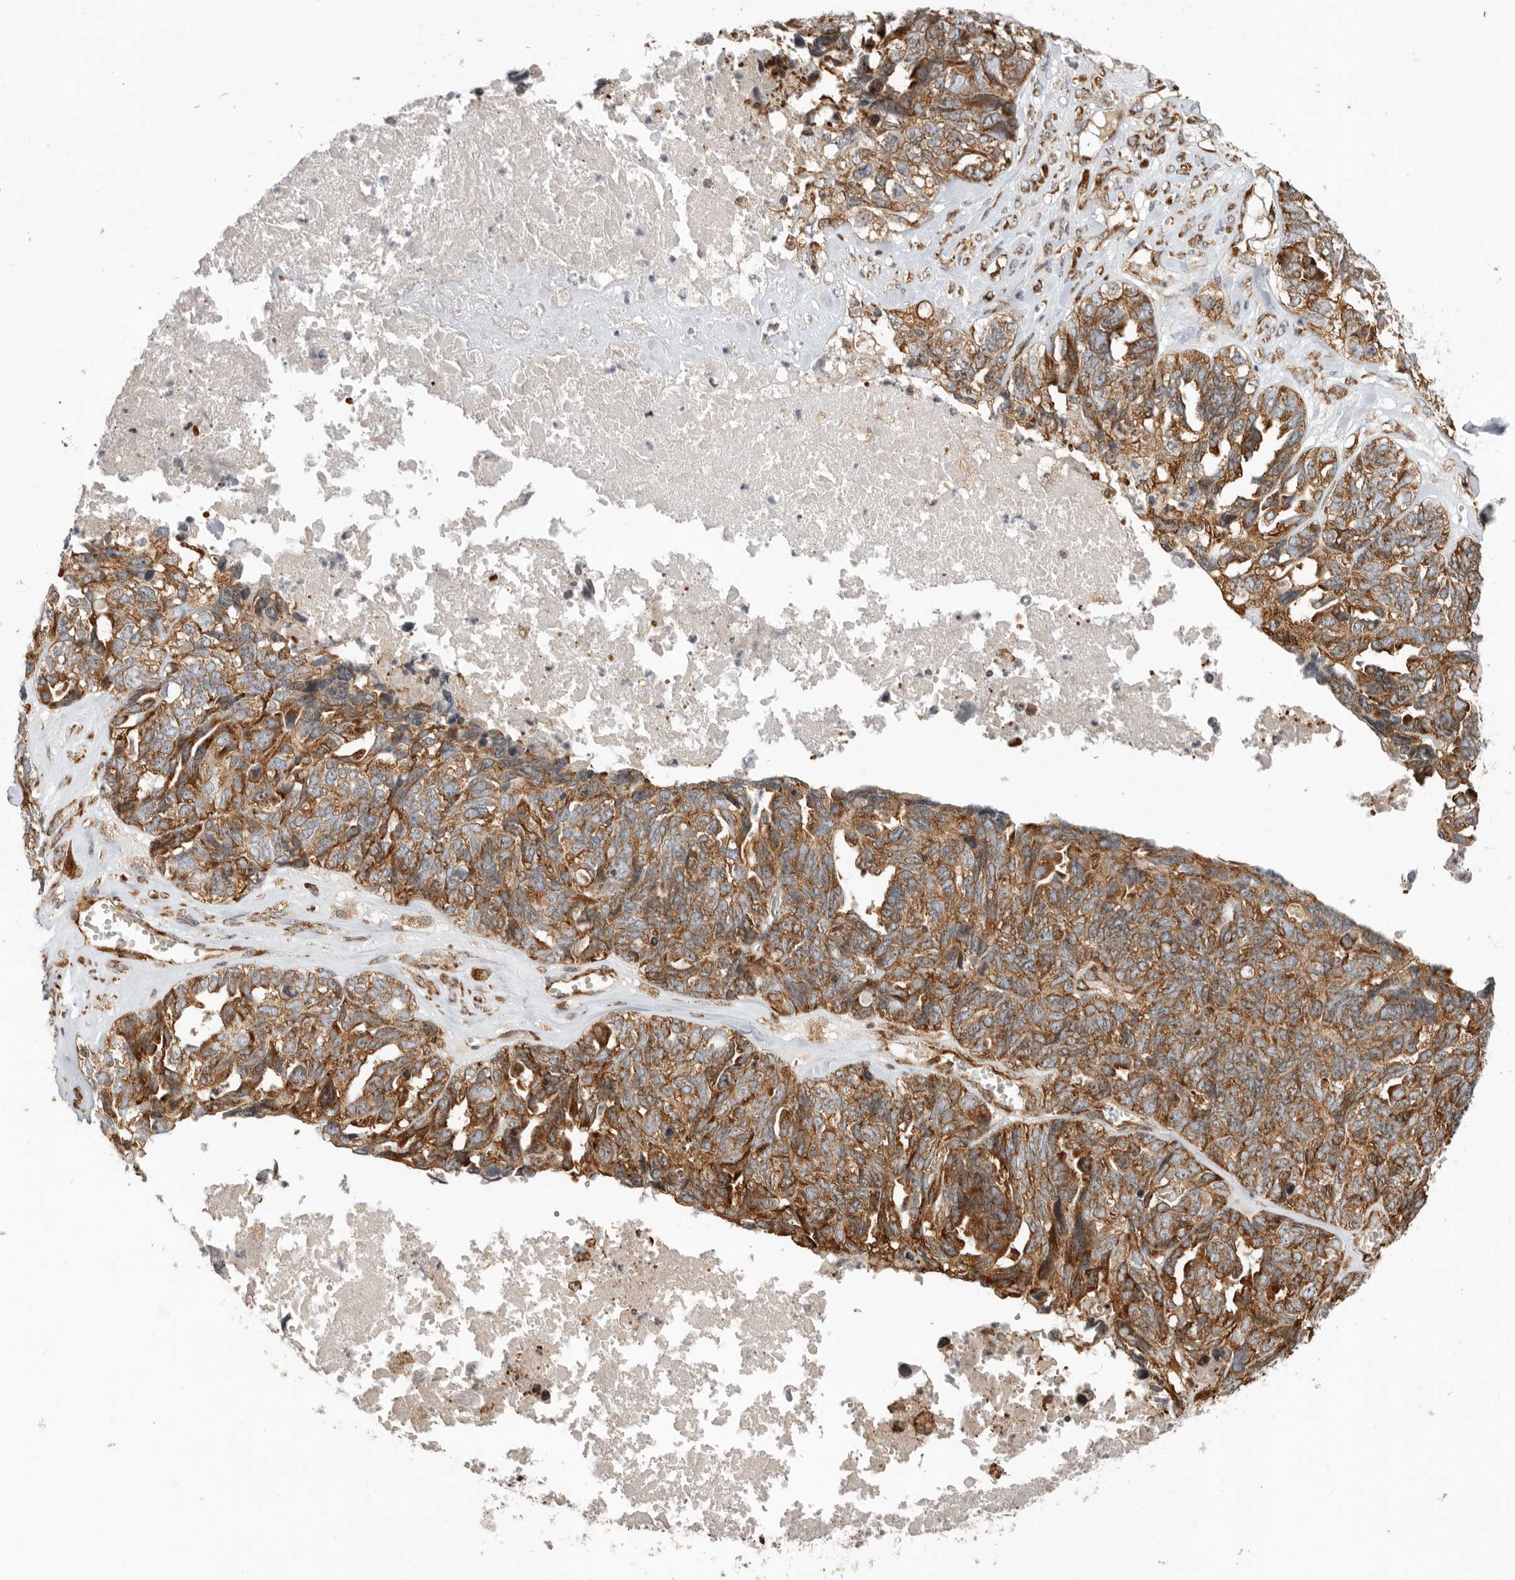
{"staining": {"intensity": "moderate", "quantity": ">75%", "location": "cytoplasmic/membranous"}, "tissue": "ovarian cancer", "cell_type": "Tumor cells", "image_type": "cancer", "snomed": [{"axis": "morphology", "description": "Cystadenocarcinoma, serous, NOS"}, {"axis": "topography", "description": "Ovary"}], "caption": "Protein expression by immunohistochemistry exhibits moderate cytoplasmic/membranous expression in approximately >75% of tumor cells in serous cystadenocarcinoma (ovarian).", "gene": "FZD3", "patient": {"sex": "female", "age": 79}}